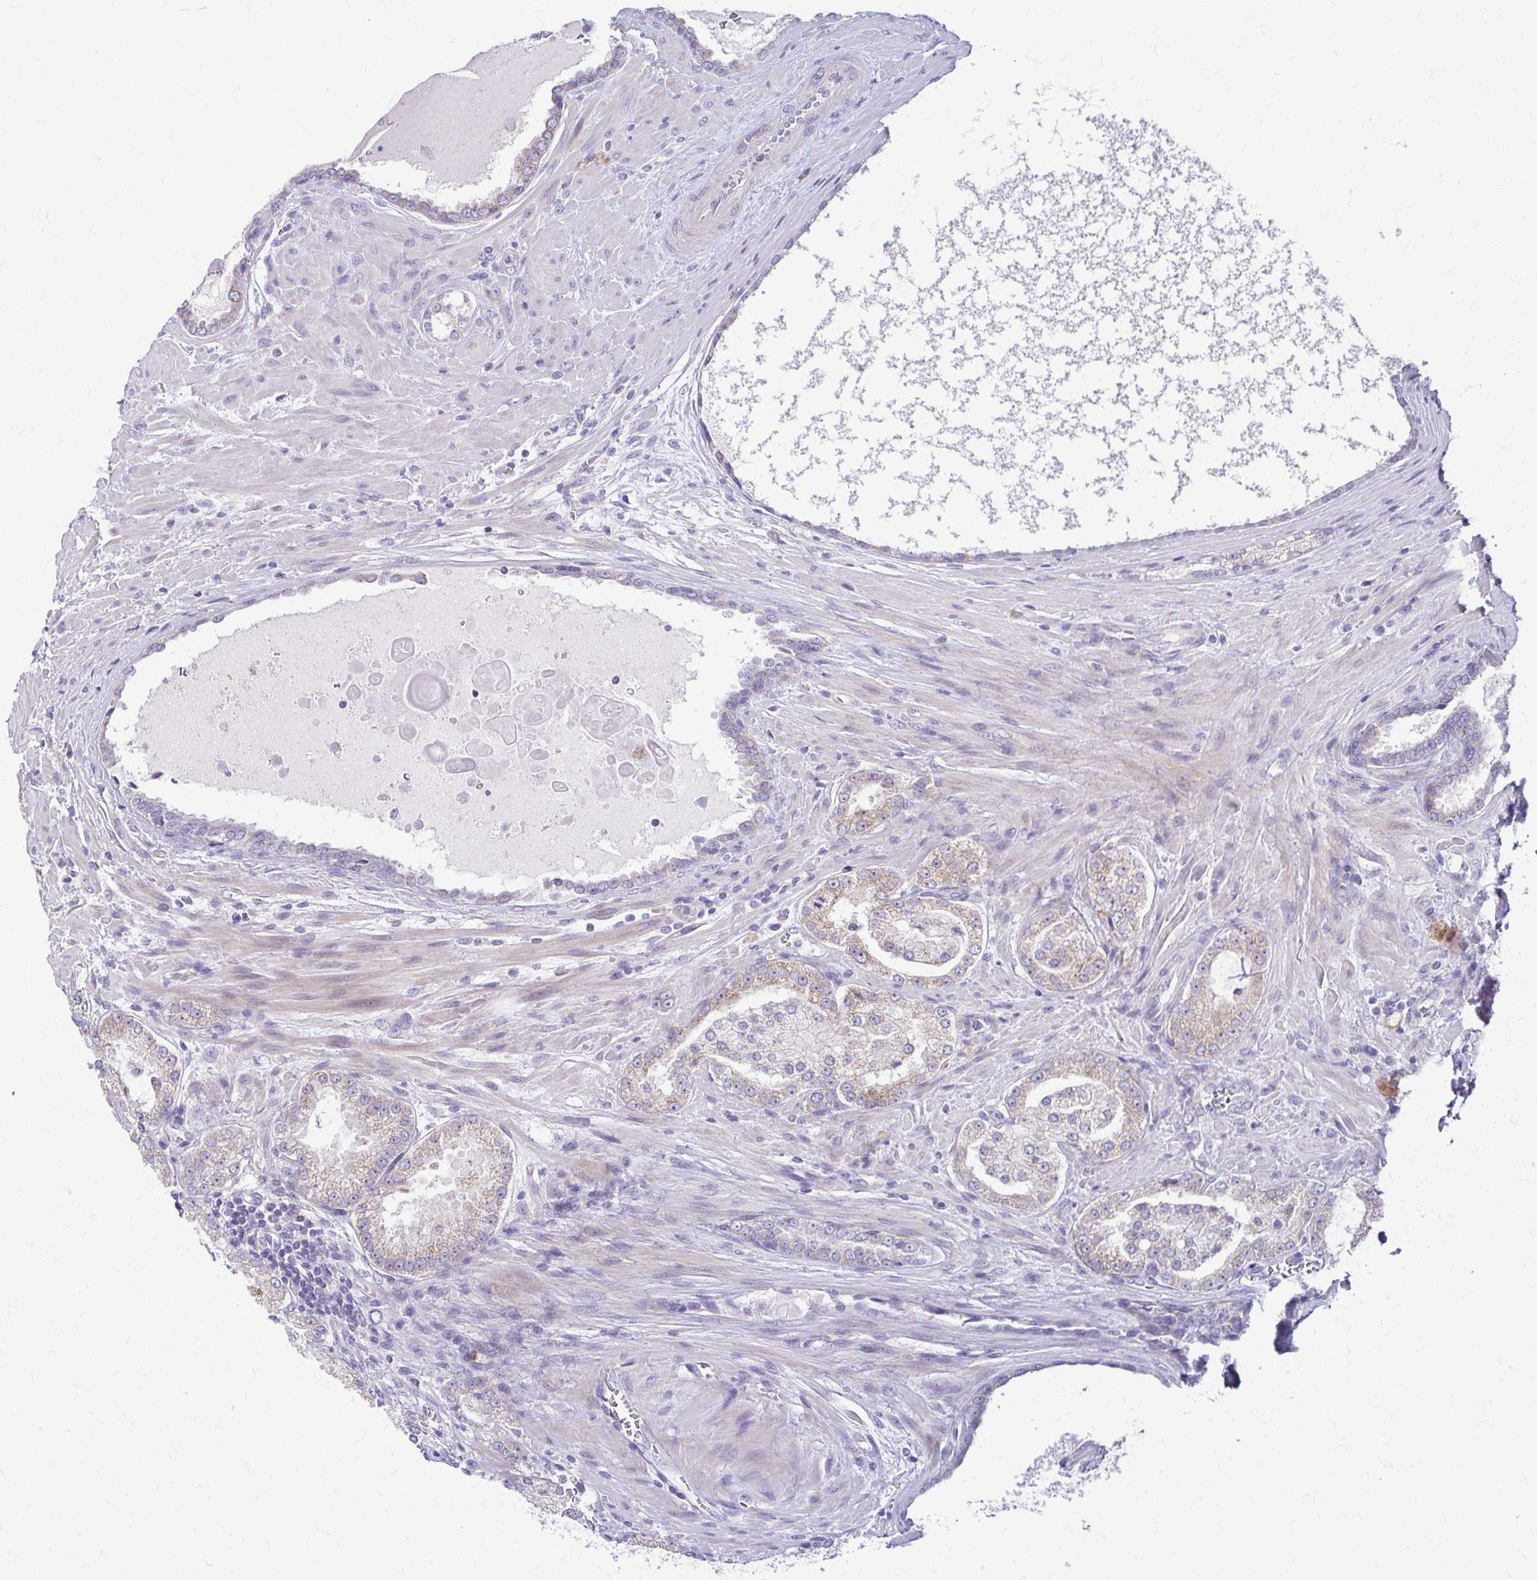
{"staining": {"intensity": "weak", "quantity": "<25%", "location": "cytoplasmic/membranous"}, "tissue": "prostate cancer", "cell_type": "Tumor cells", "image_type": "cancer", "snomed": [{"axis": "morphology", "description": "Adenocarcinoma, High grade"}, {"axis": "topography", "description": "Prostate"}], "caption": "Histopathology image shows no protein staining in tumor cells of high-grade adenocarcinoma (prostate) tissue. (Brightfield microscopy of DAB (3,3'-diaminobenzidine) immunohistochemistry (IHC) at high magnification).", "gene": "SAMD13", "patient": {"sex": "male", "age": 73}}